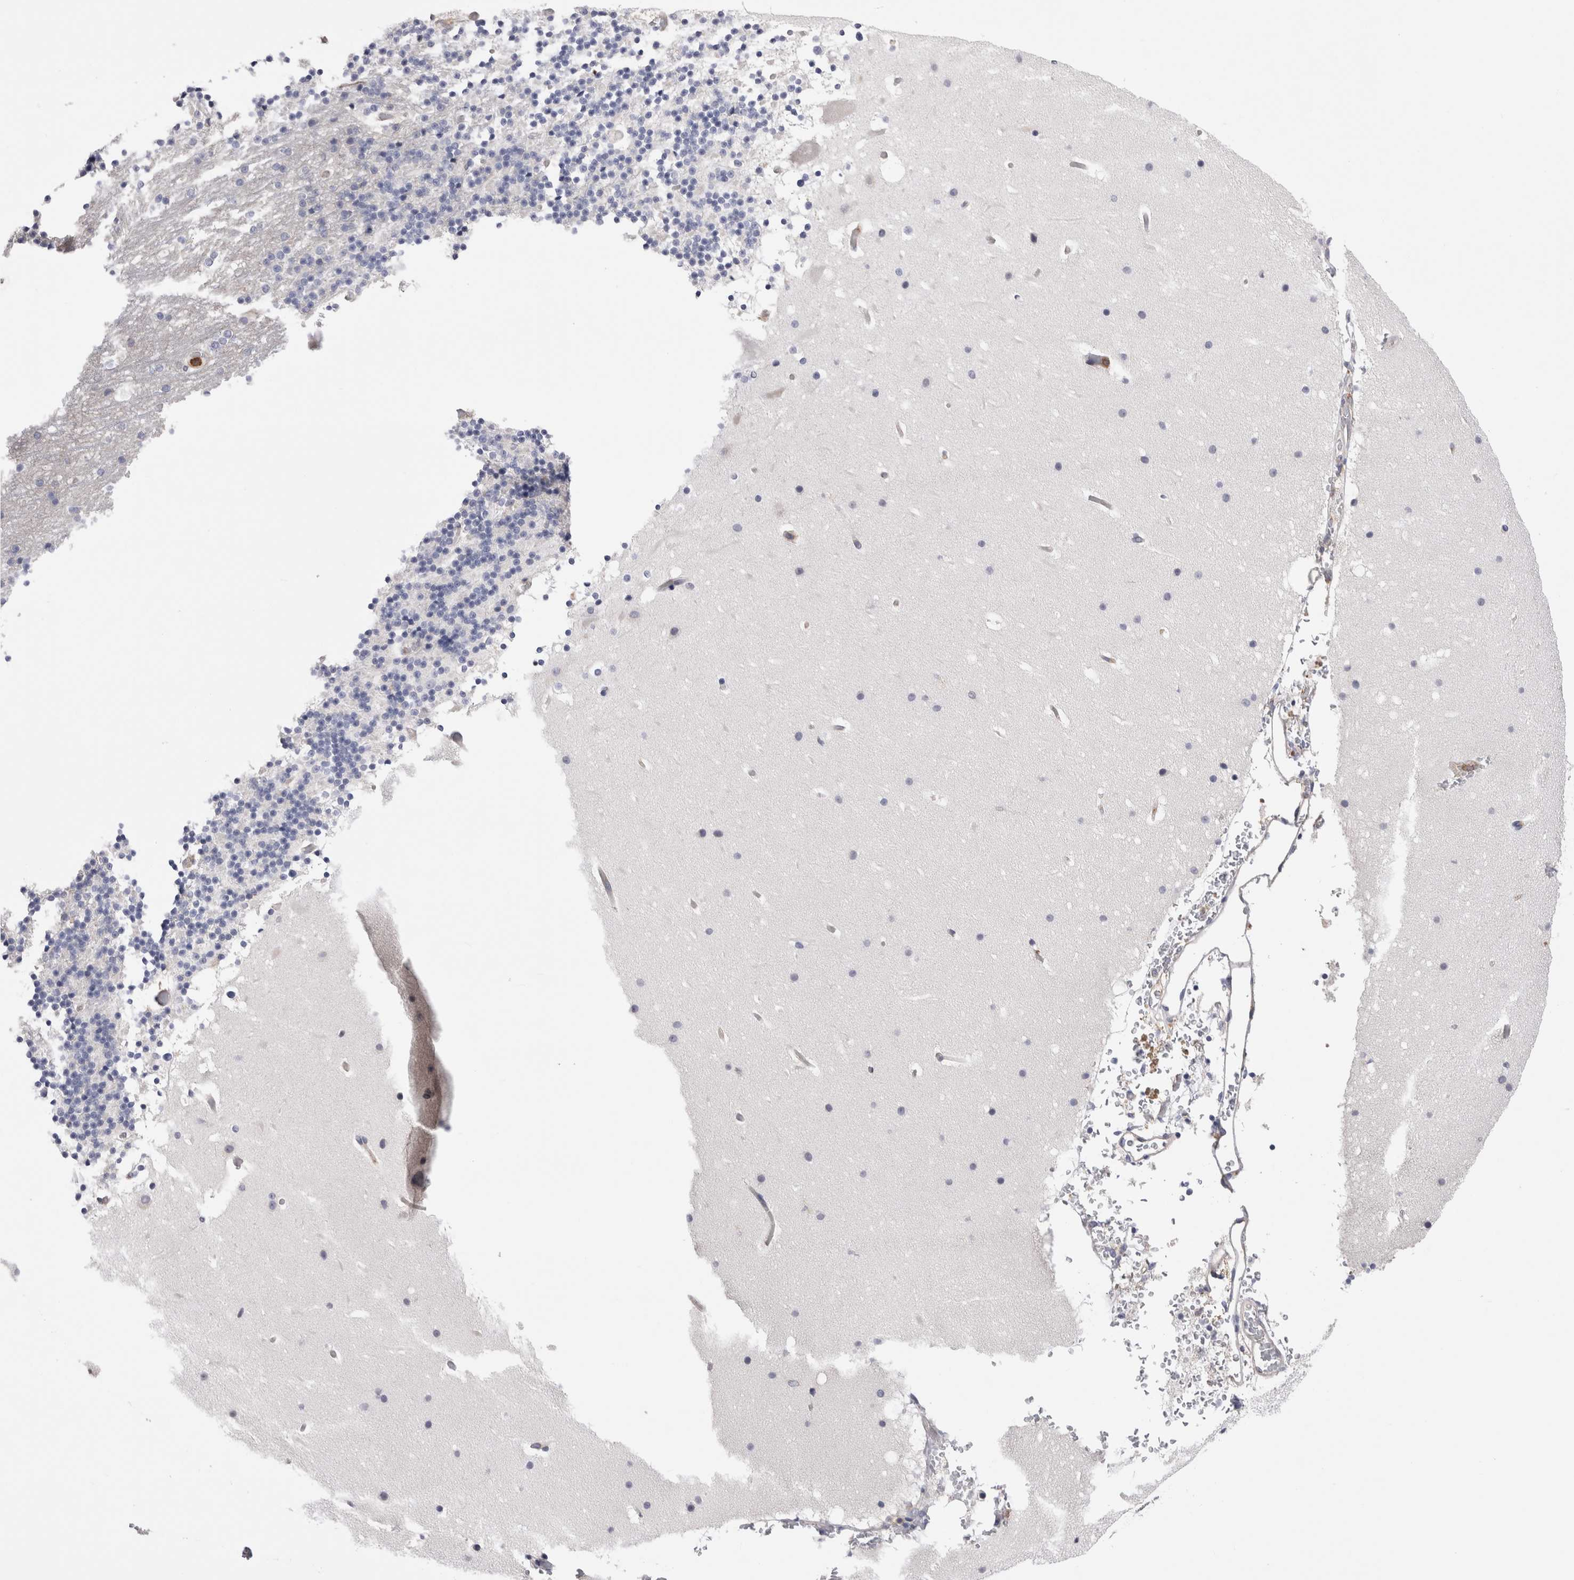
{"staining": {"intensity": "negative", "quantity": "none", "location": "none"}, "tissue": "cerebellum", "cell_type": "Cells in granular layer", "image_type": "normal", "snomed": [{"axis": "morphology", "description": "Normal tissue, NOS"}, {"axis": "topography", "description": "Cerebellum"}], "caption": "IHC of benign cerebellum displays no expression in cells in granular layer. (Immunohistochemistry (ihc), brightfield microscopy, high magnification).", "gene": "RAB11FIP1", "patient": {"sex": "male", "age": 57}}